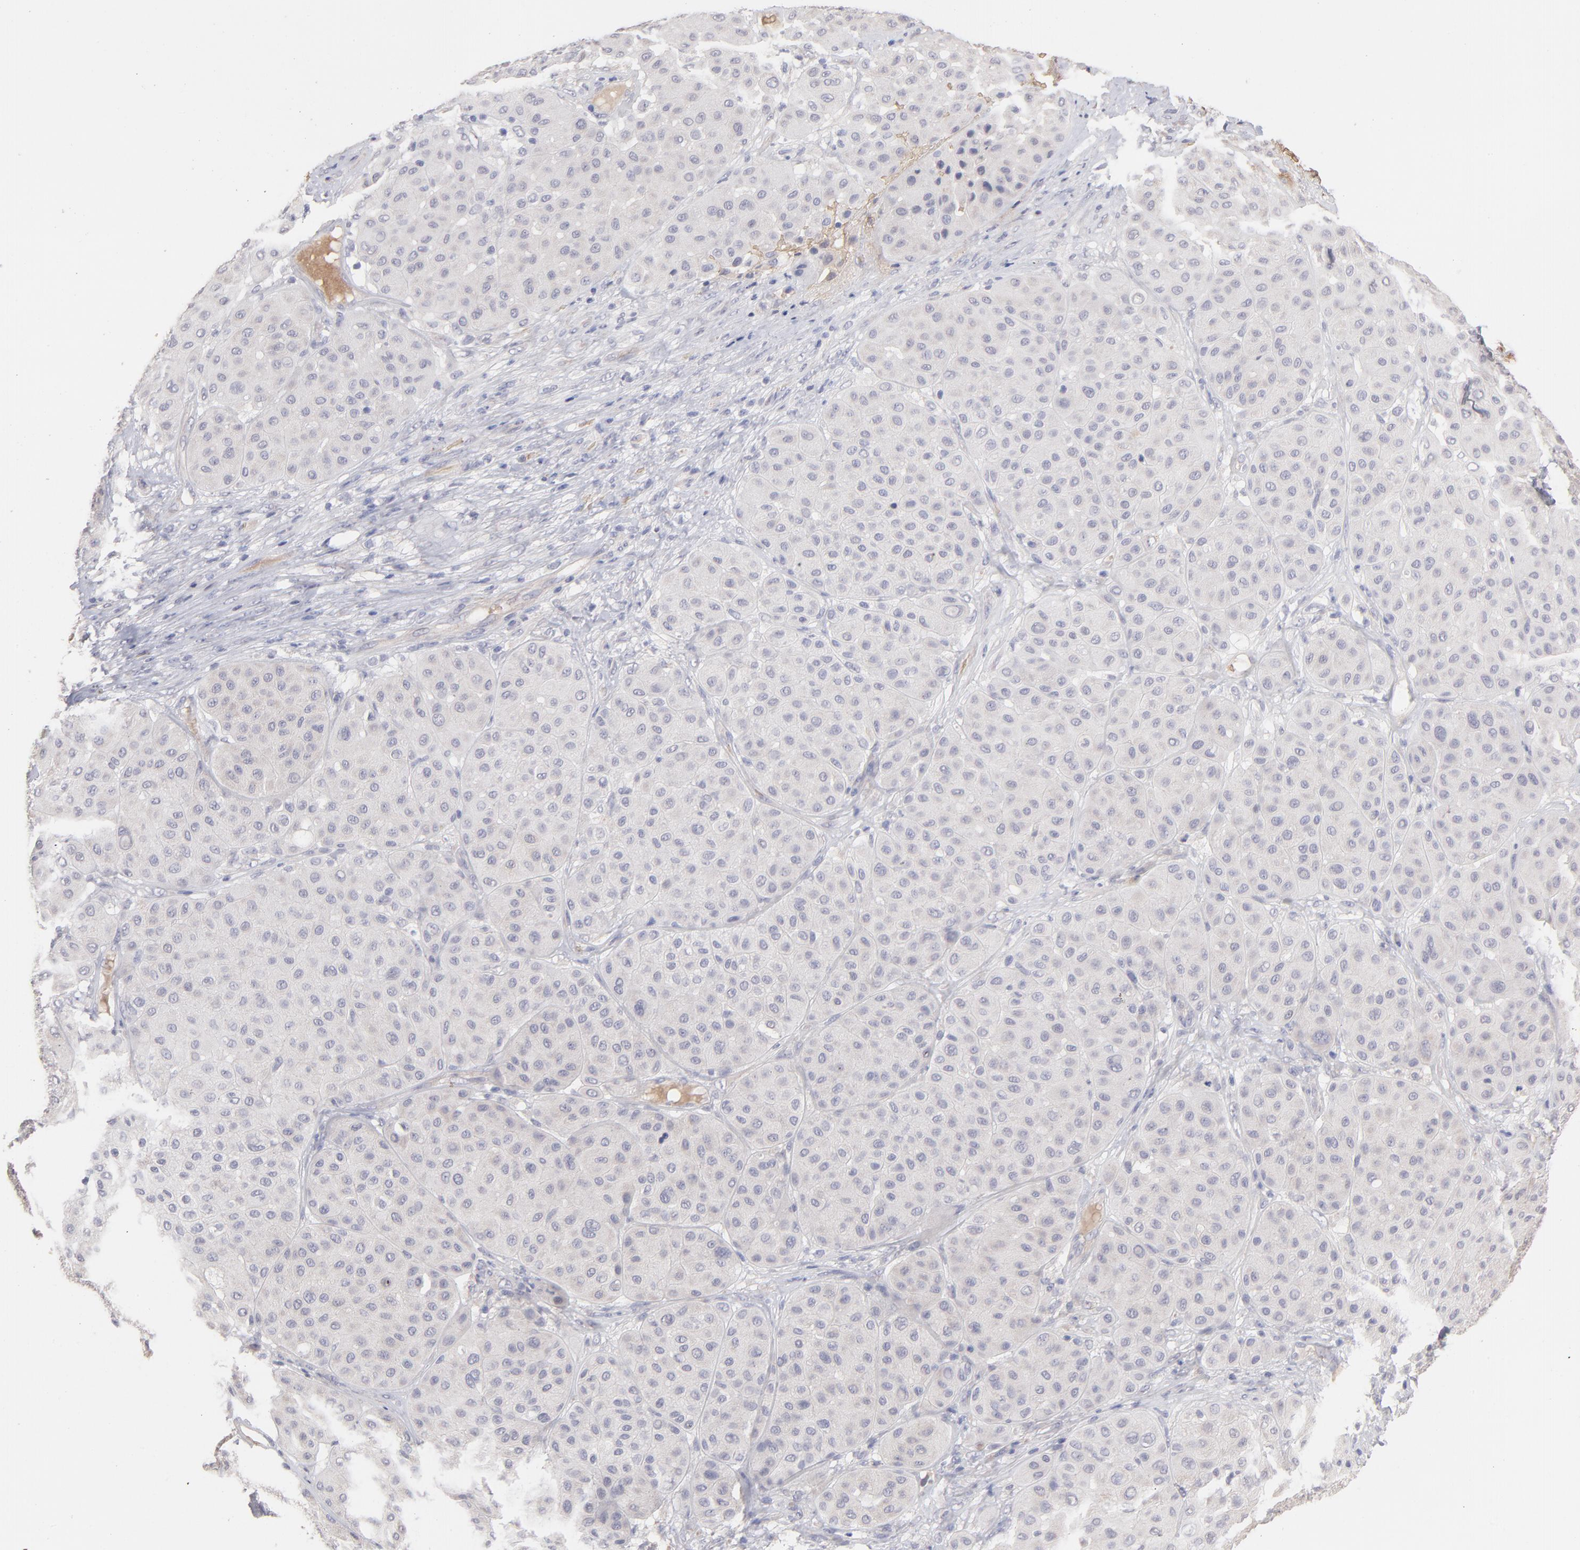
{"staining": {"intensity": "negative", "quantity": "none", "location": "none"}, "tissue": "melanoma", "cell_type": "Tumor cells", "image_type": "cancer", "snomed": [{"axis": "morphology", "description": "Normal tissue, NOS"}, {"axis": "morphology", "description": "Malignant melanoma, Metastatic site"}, {"axis": "topography", "description": "Skin"}], "caption": "A high-resolution photomicrograph shows immunohistochemistry (IHC) staining of melanoma, which reveals no significant staining in tumor cells. (Immunohistochemistry (ihc), brightfield microscopy, high magnification).", "gene": "F13B", "patient": {"sex": "male", "age": 41}}